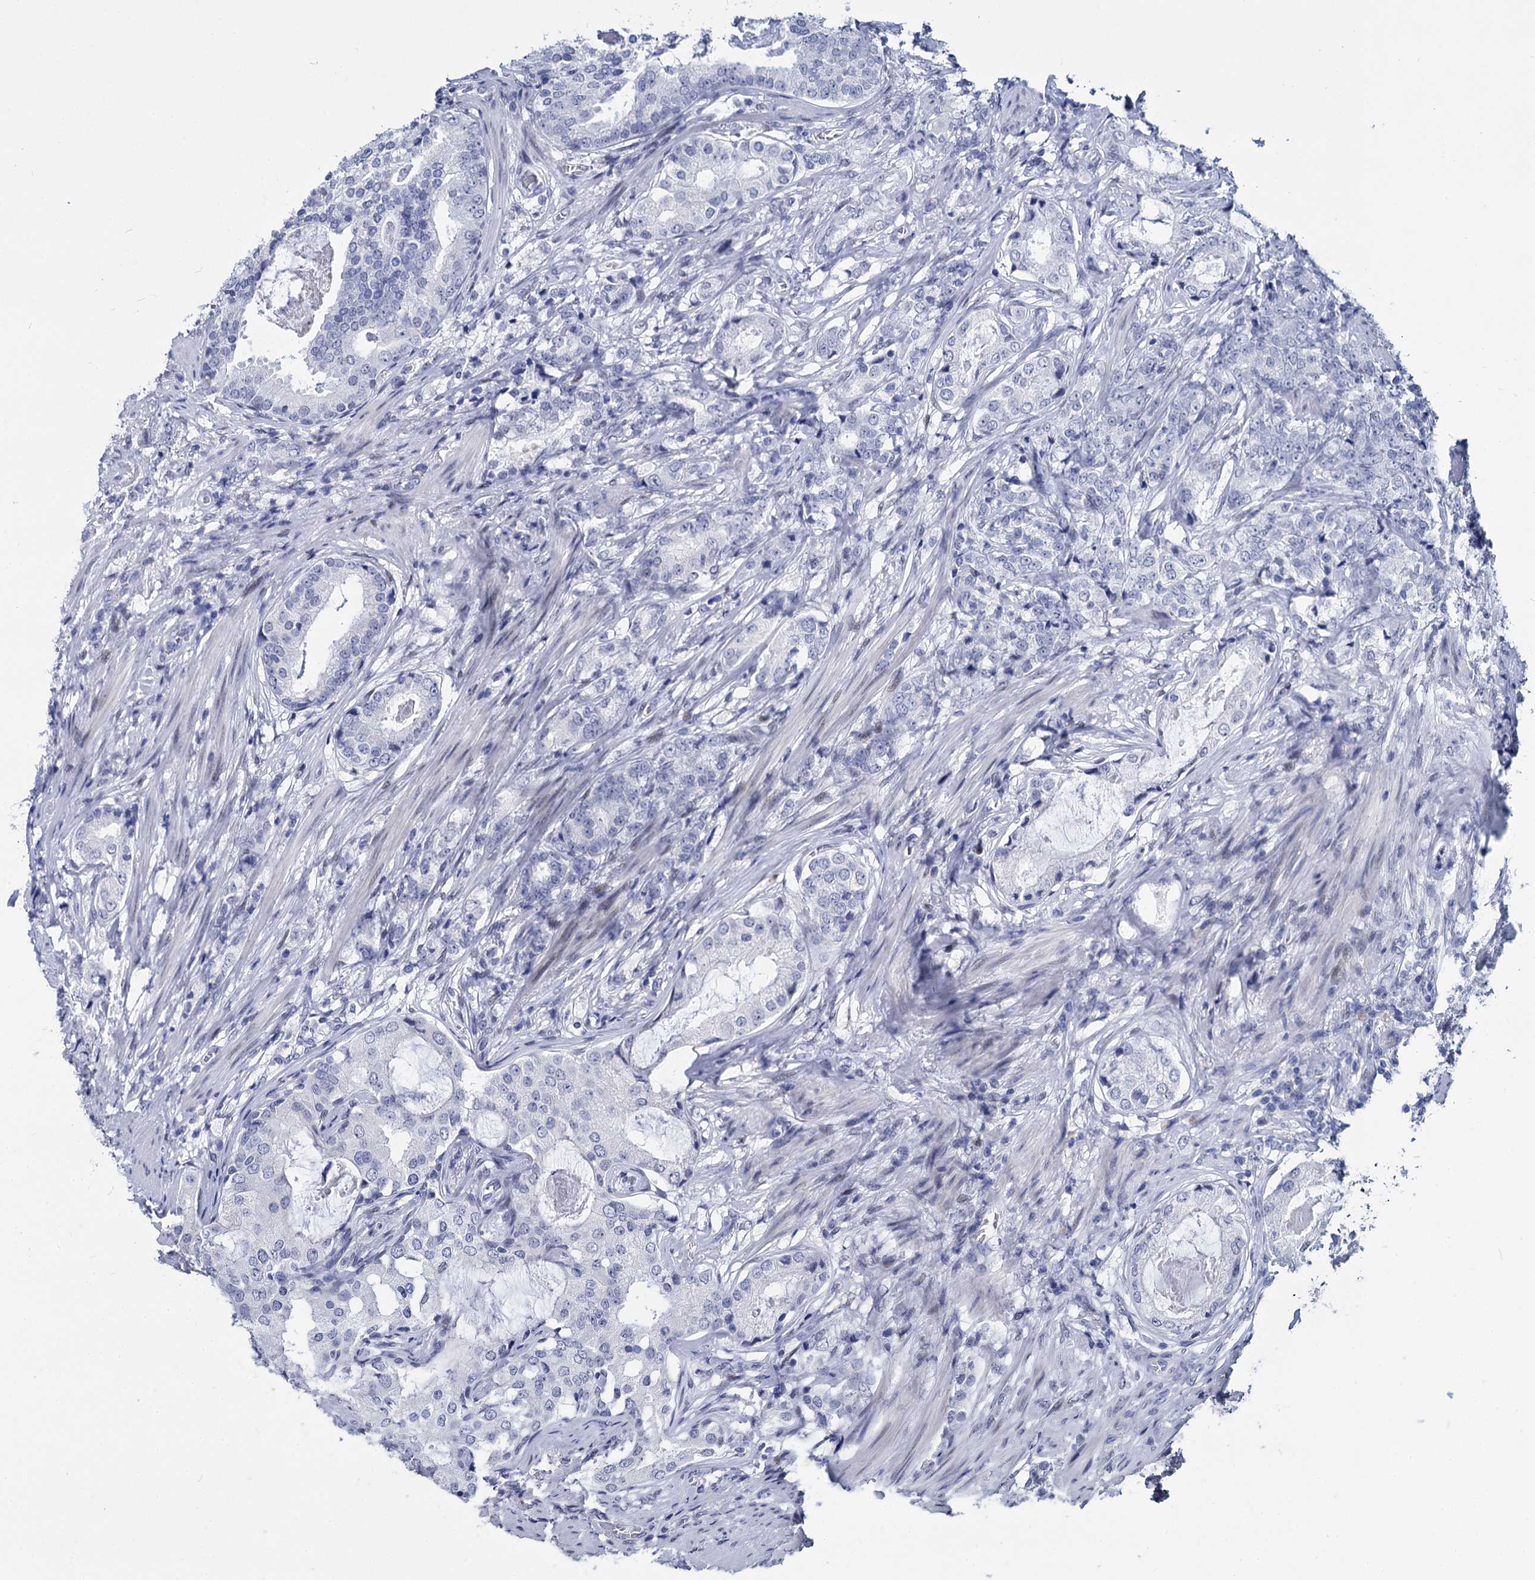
{"staining": {"intensity": "negative", "quantity": "none", "location": "none"}, "tissue": "prostate cancer", "cell_type": "Tumor cells", "image_type": "cancer", "snomed": [{"axis": "morphology", "description": "Adenocarcinoma, Low grade"}, {"axis": "topography", "description": "Prostate"}], "caption": "Micrograph shows no significant protein staining in tumor cells of prostate cancer (low-grade adenocarcinoma).", "gene": "MAGEA4", "patient": {"sex": "male", "age": 71}}